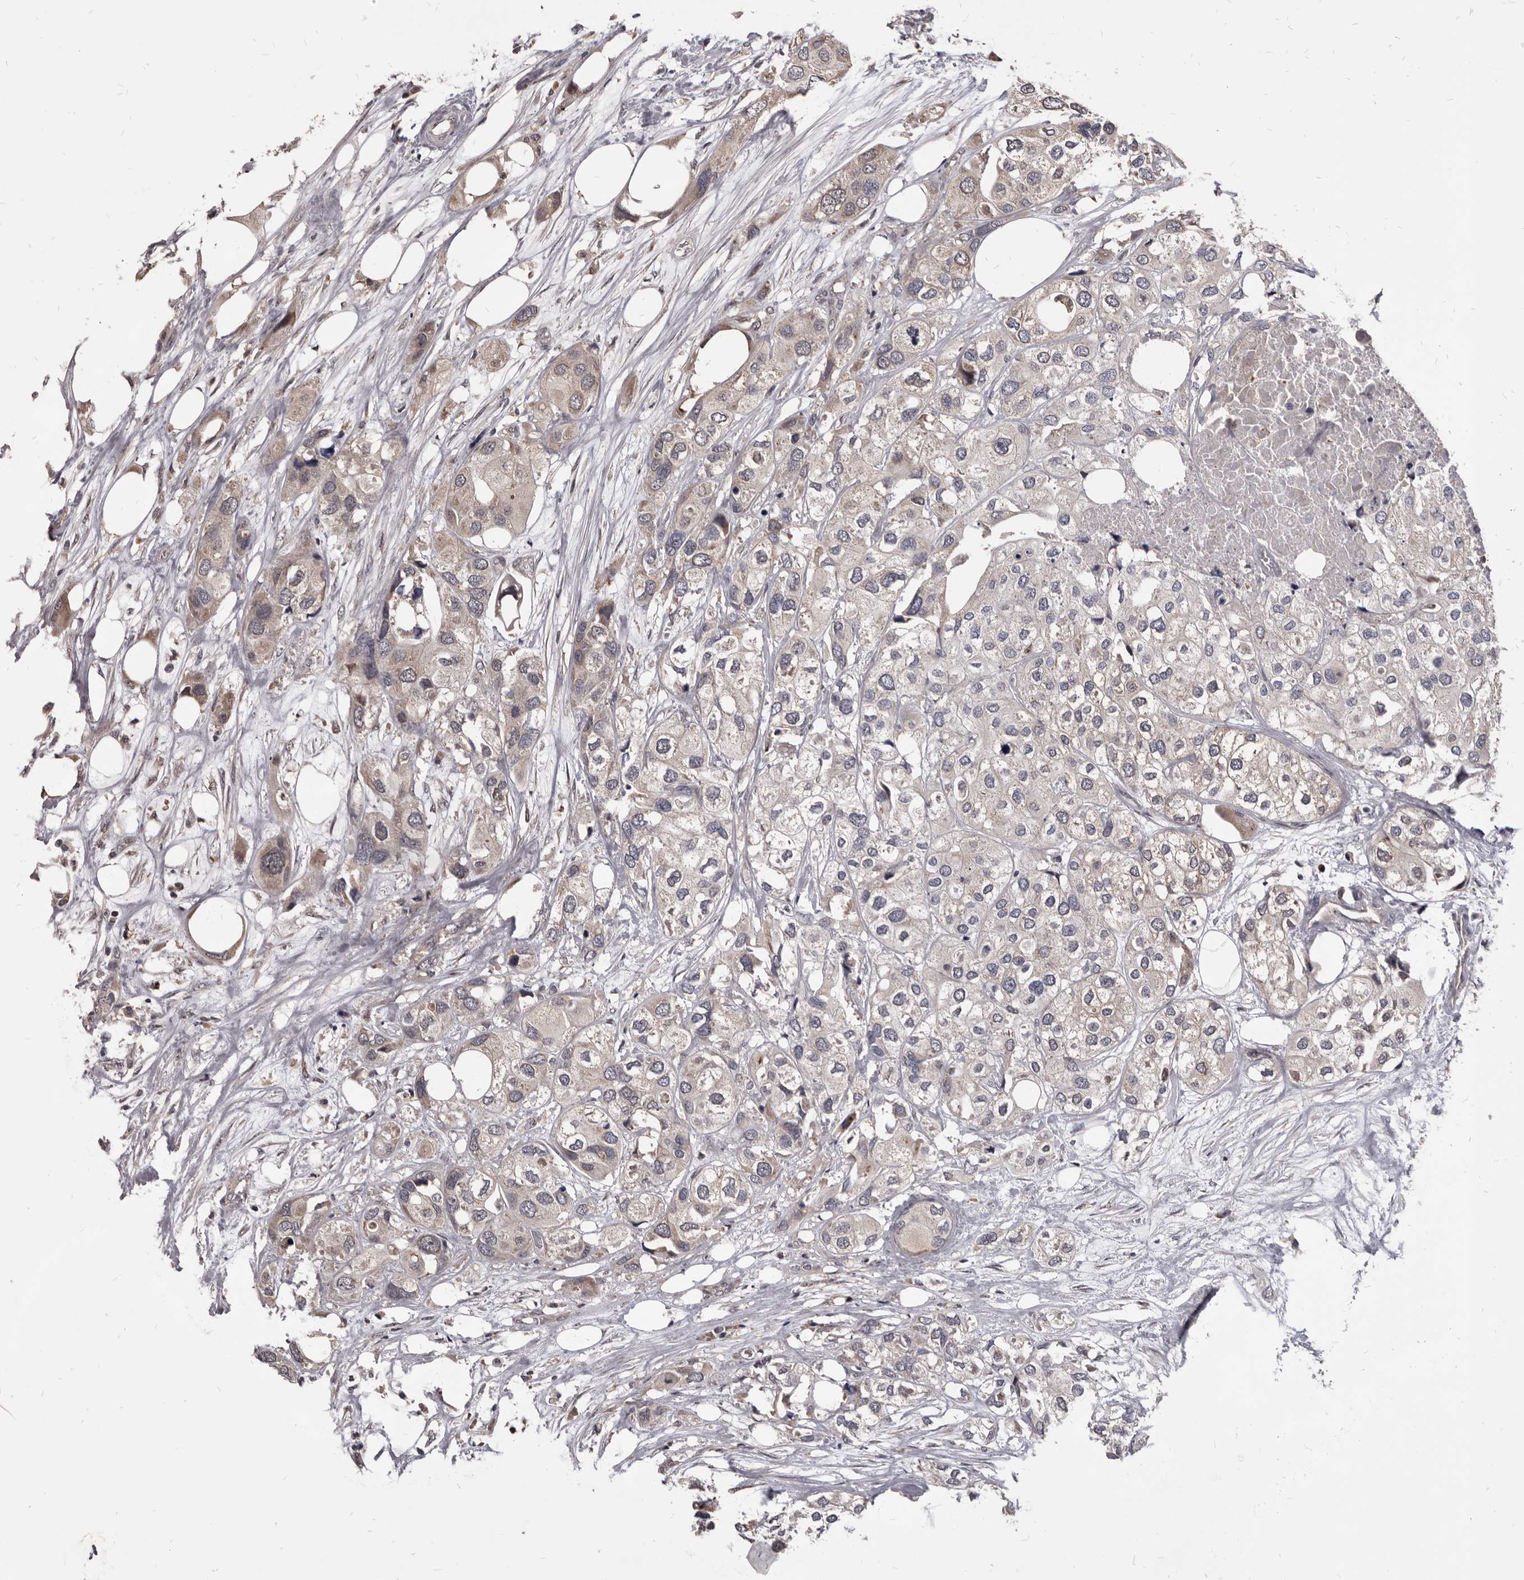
{"staining": {"intensity": "negative", "quantity": "none", "location": "none"}, "tissue": "urothelial cancer", "cell_type": "Tumor cells", "image_type": "cancer", "snomed": [{"axis": "morphology", "description": "Urothelial carcinoma, High grade"}, {"axis": "topography", "description": "Urinary bladder"}], "caption": "DAB (3,3'-diaminobenzidine) immunohistochemical staining of urothelial carcinoma (high-grade) exhibits no significant positivity in tumor cells.", "gene": "MAP3K14", "patient": {"sex": "male", "age": 64}}